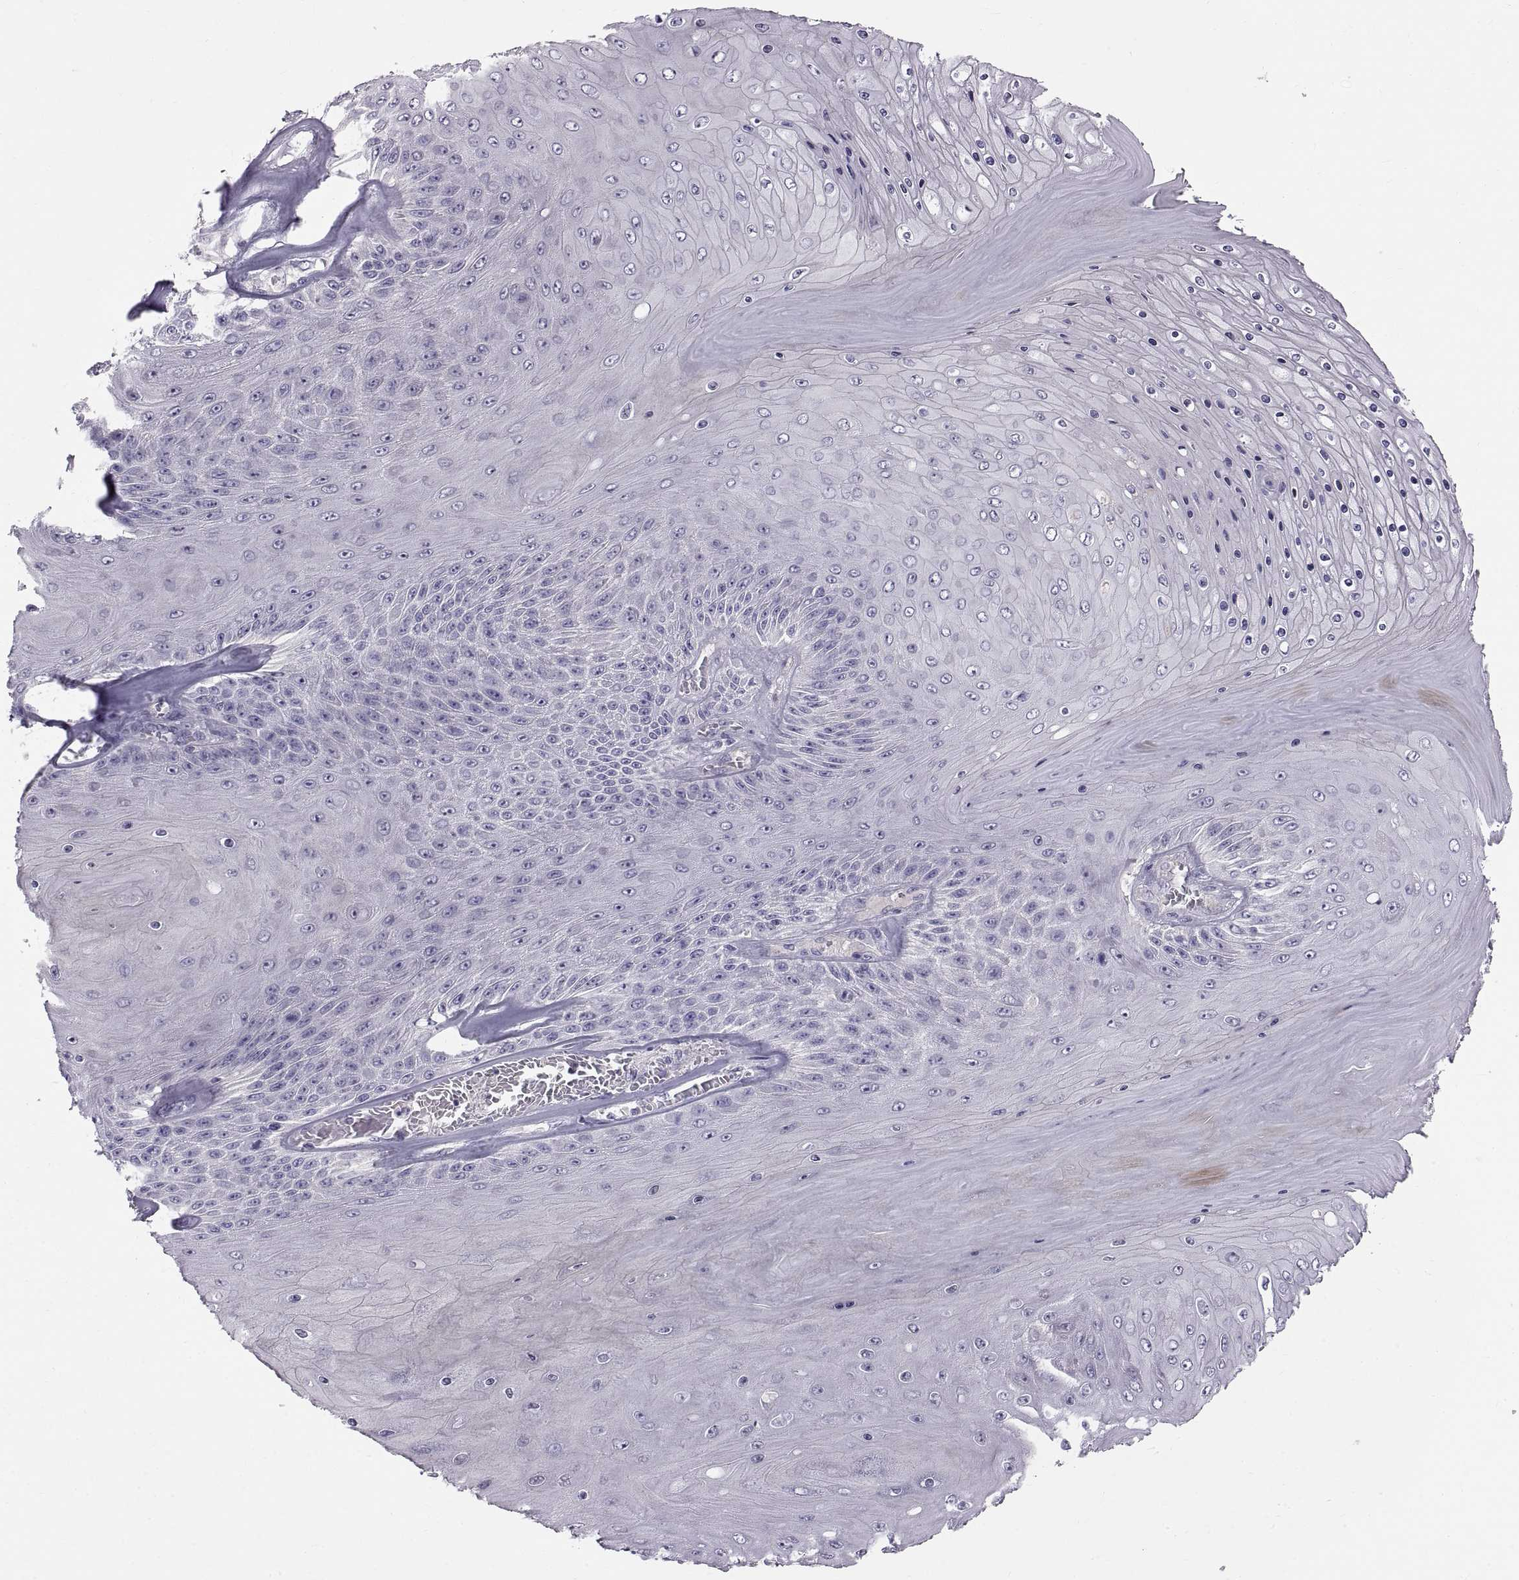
{"staining": {"intensity": "negative", "quantity": "none", "location": "none"}, "tissue": "skin cancer", "cell_type": "Tumor cells", "image_type": "cancer", "snomed": [{"axis": "morphology", "description": "Squamous cell carcinoma, NOS"}, {"axis": "topography", "description": "Skin"}], "caption": "Protein analysis of skin squamous cell carcinoma exhibits no significant staining in tumor cells. (IHC, brightfield microscopy, high magnification).", "gene": "WFDC8", "patient": {"sex": "male", "age": 62}}